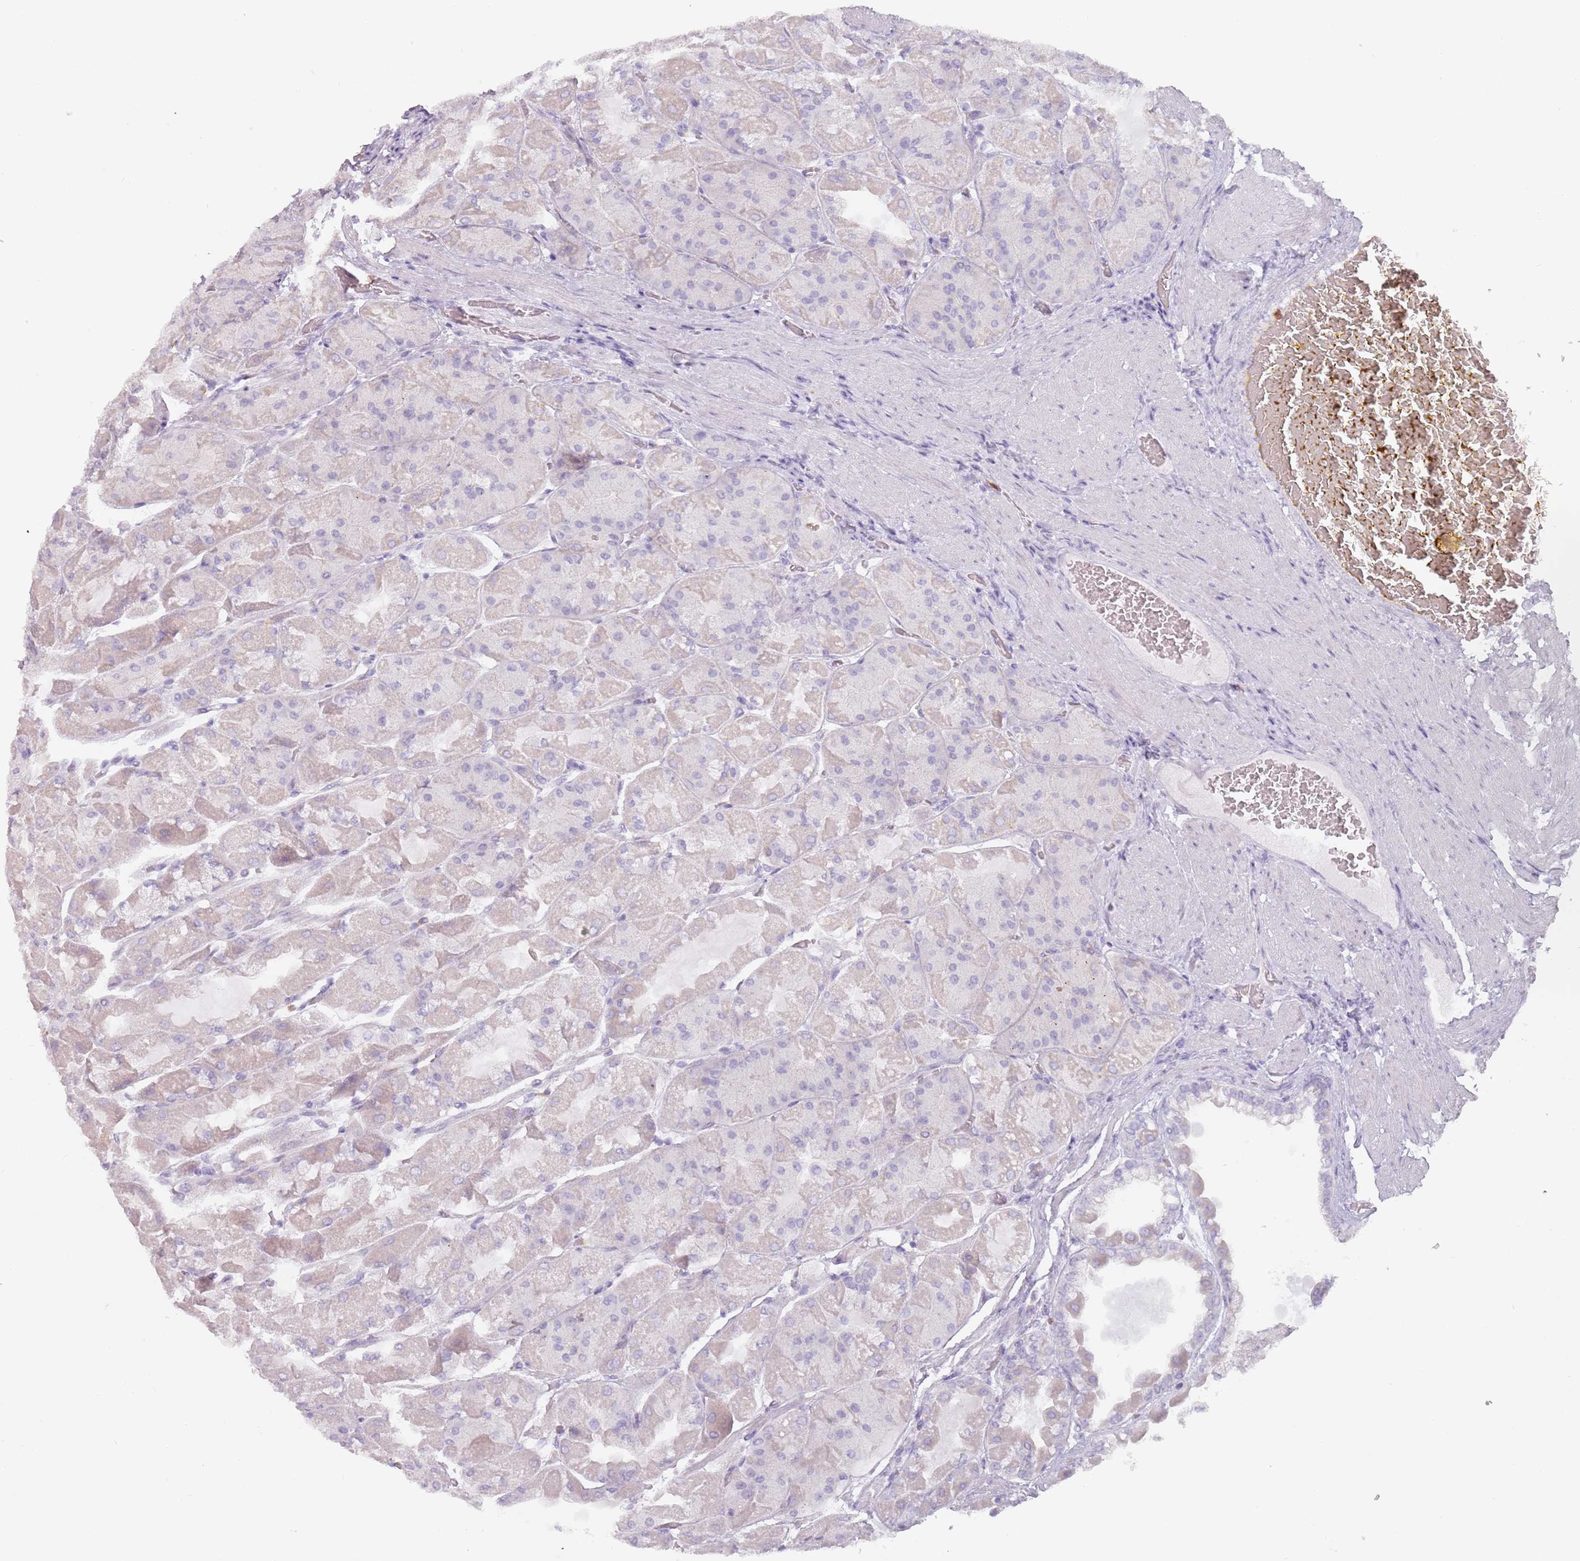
{"staining": {"intensity": "negative", "quantity": "none", "location": "none"}, "tissue": "stomach", "cell_type": "Glandular cells", "image_type": "normal", "snomed": [{"axis": "morphology", "description": "Normal tissue, NOS"}, {"axis": "topography", "description": "Stomach"}], "caption": "Micrograph shows no protein expression in glandular cells of benign stomach.", "gene": "ZNF584", "patient": {"sex": "female", "age": 61}}